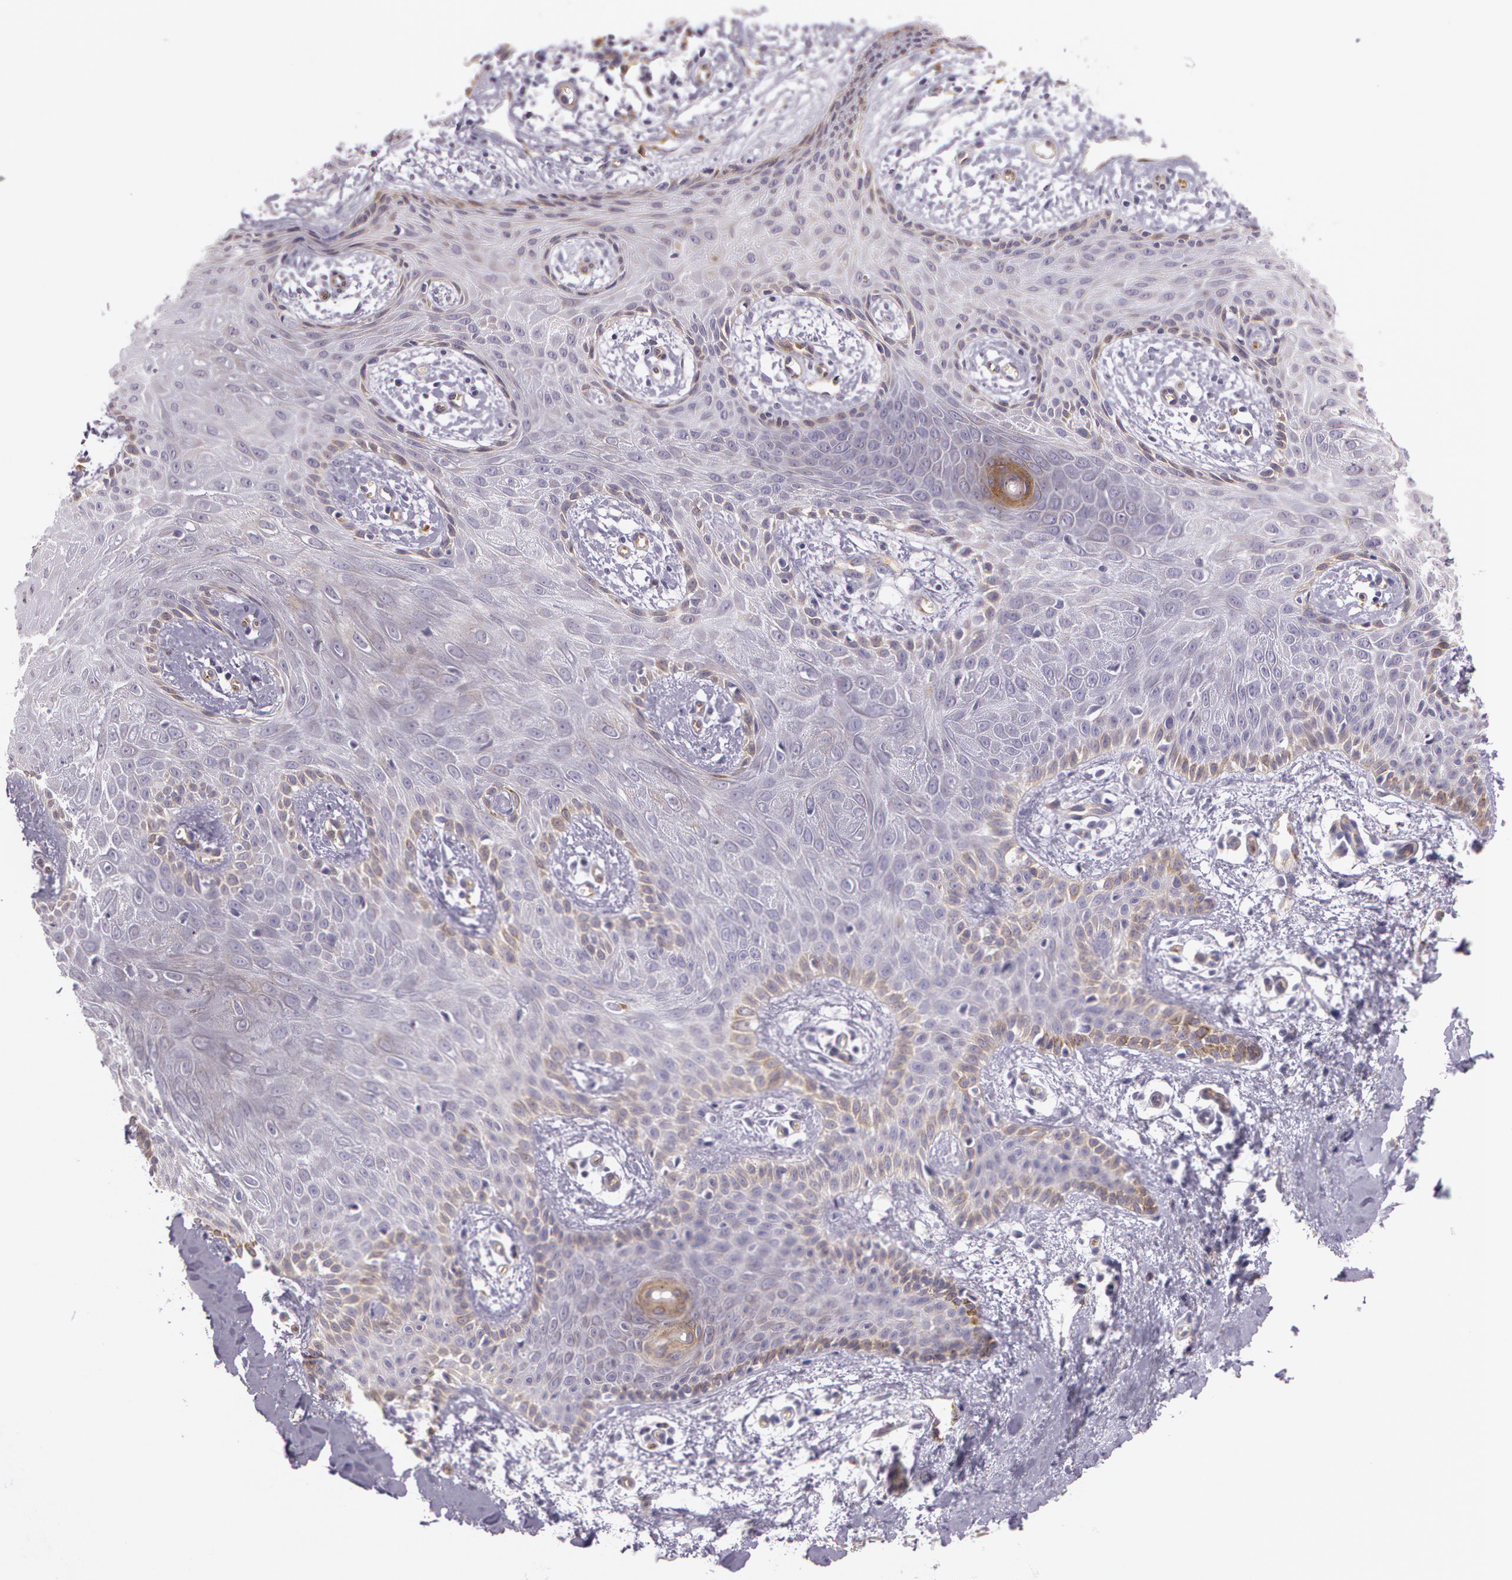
{"staining": {"intensity": "weak", "quantity": "25%-75%", "location": "cytoplasmic/membranous"}, "tissue": "skin cancer", "cell_type": "Tumor cells", "image_type": "cancer", "snomed": [{"axis": "morphology", "description": "Basal cell carcinoma"}, {"axis": "topography", "description": "Skin"}], "caption": "The immunohistochemical stain labels weak cytoplasmic/membranous staining in tumor cells of skin cancer (basal cell carcinoma) tissue.", "gene": "APP", "patient": {"sex": "male", "age": 75}}